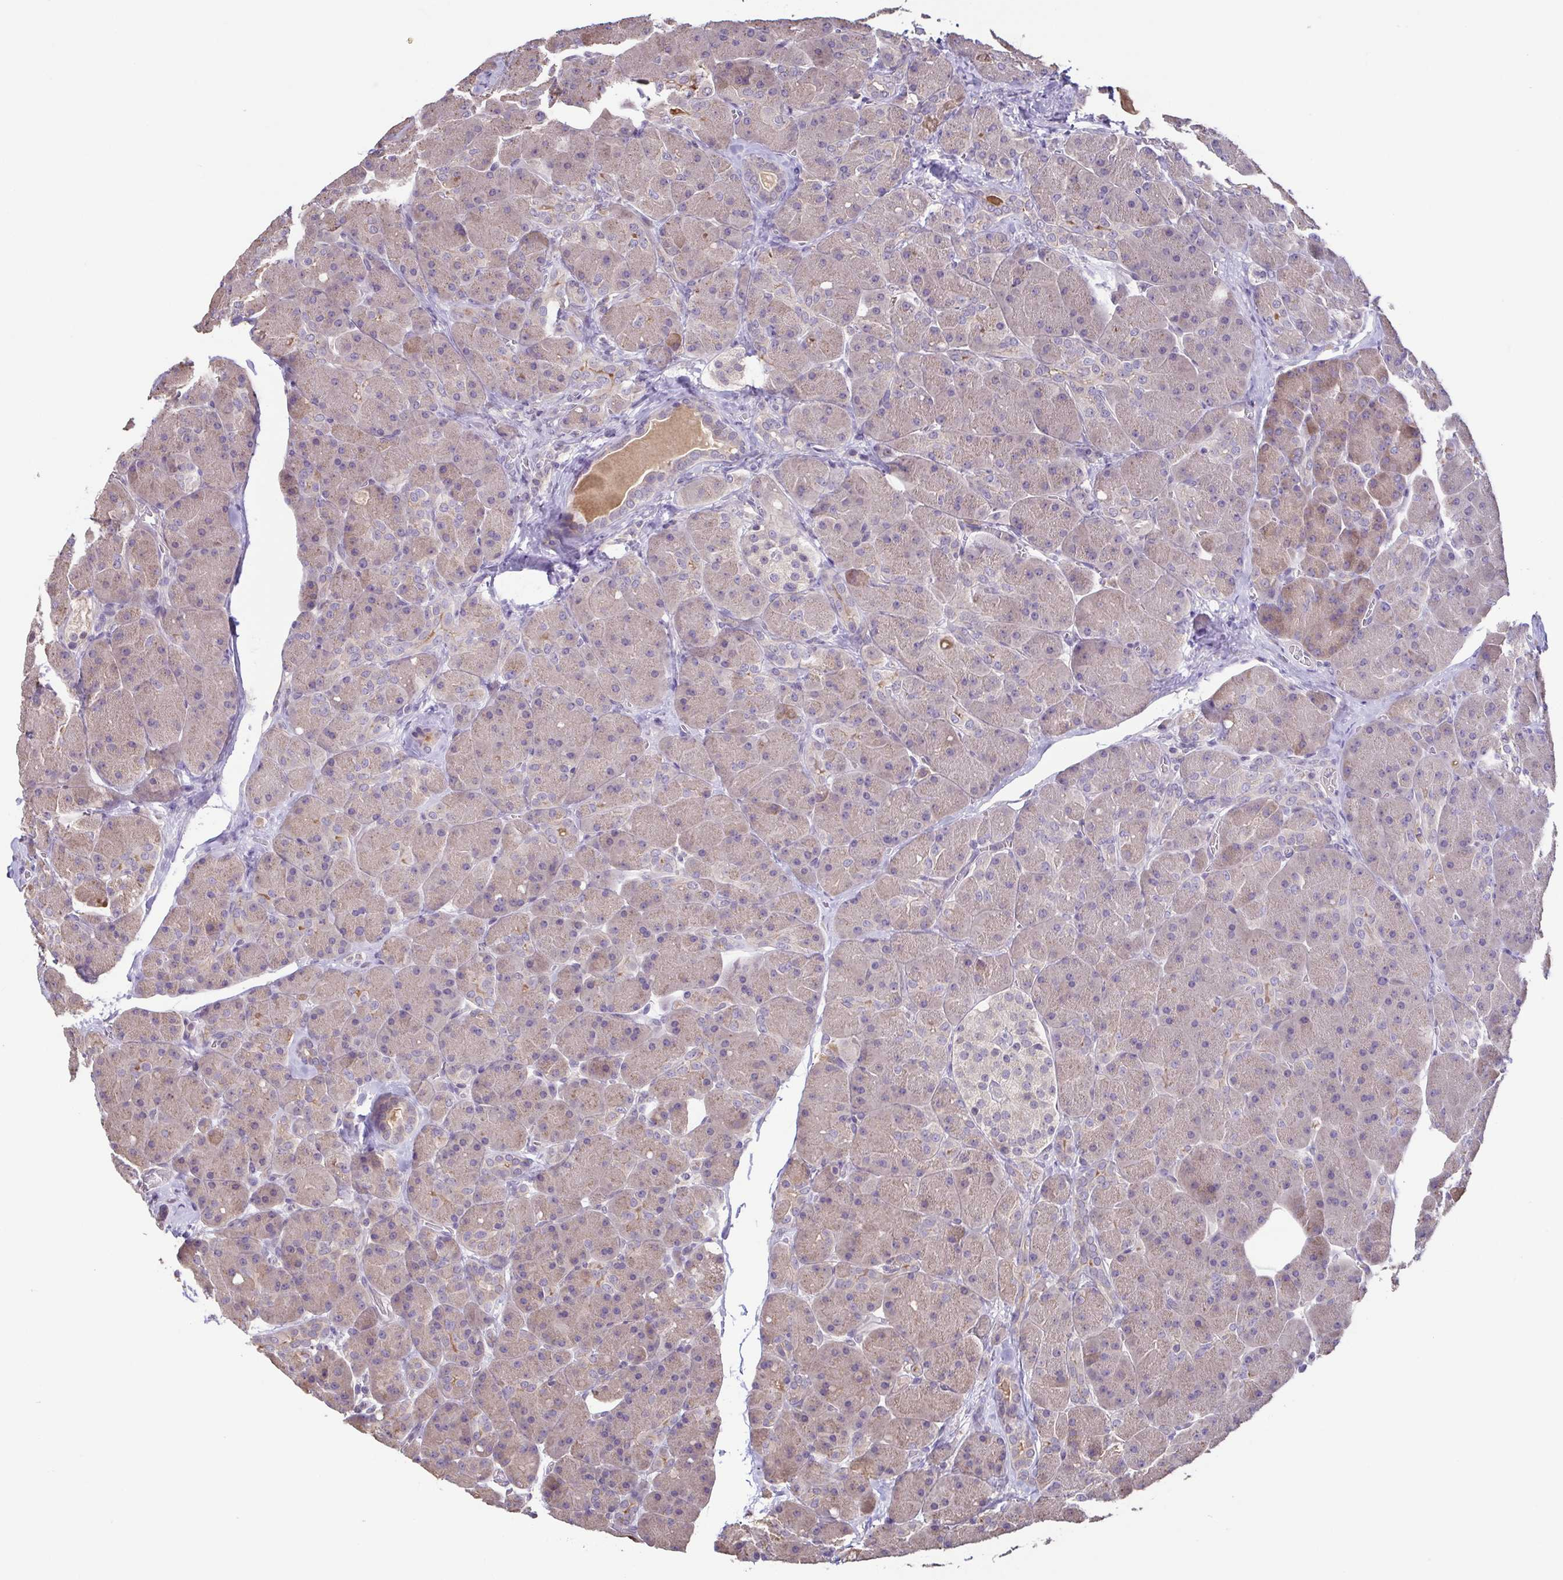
{"staining": {"intensity": "weak", "quantity": "25%-75%", "location": "cytoplasmic/membranous"}, "tissue": "pancreas", "cell_type": "Exocrine glandular cells", "image_type": "normal", "snomed": [{"axis": "morphology", "description": "Normal tissue, NOS"}, {"axis": "topography", "description": "Pancreas"}], "caption": "DAB (3,3'-diaminobenzidine) immunohistochemical staining of unremarkable human pancreas exhibits weak cytoplasmic/membranous protein staining in approximately 25%-75% of exocrine glandular cells.", "gene": "ACTRT2", "patient": {"sex": "male", "age": 55}}